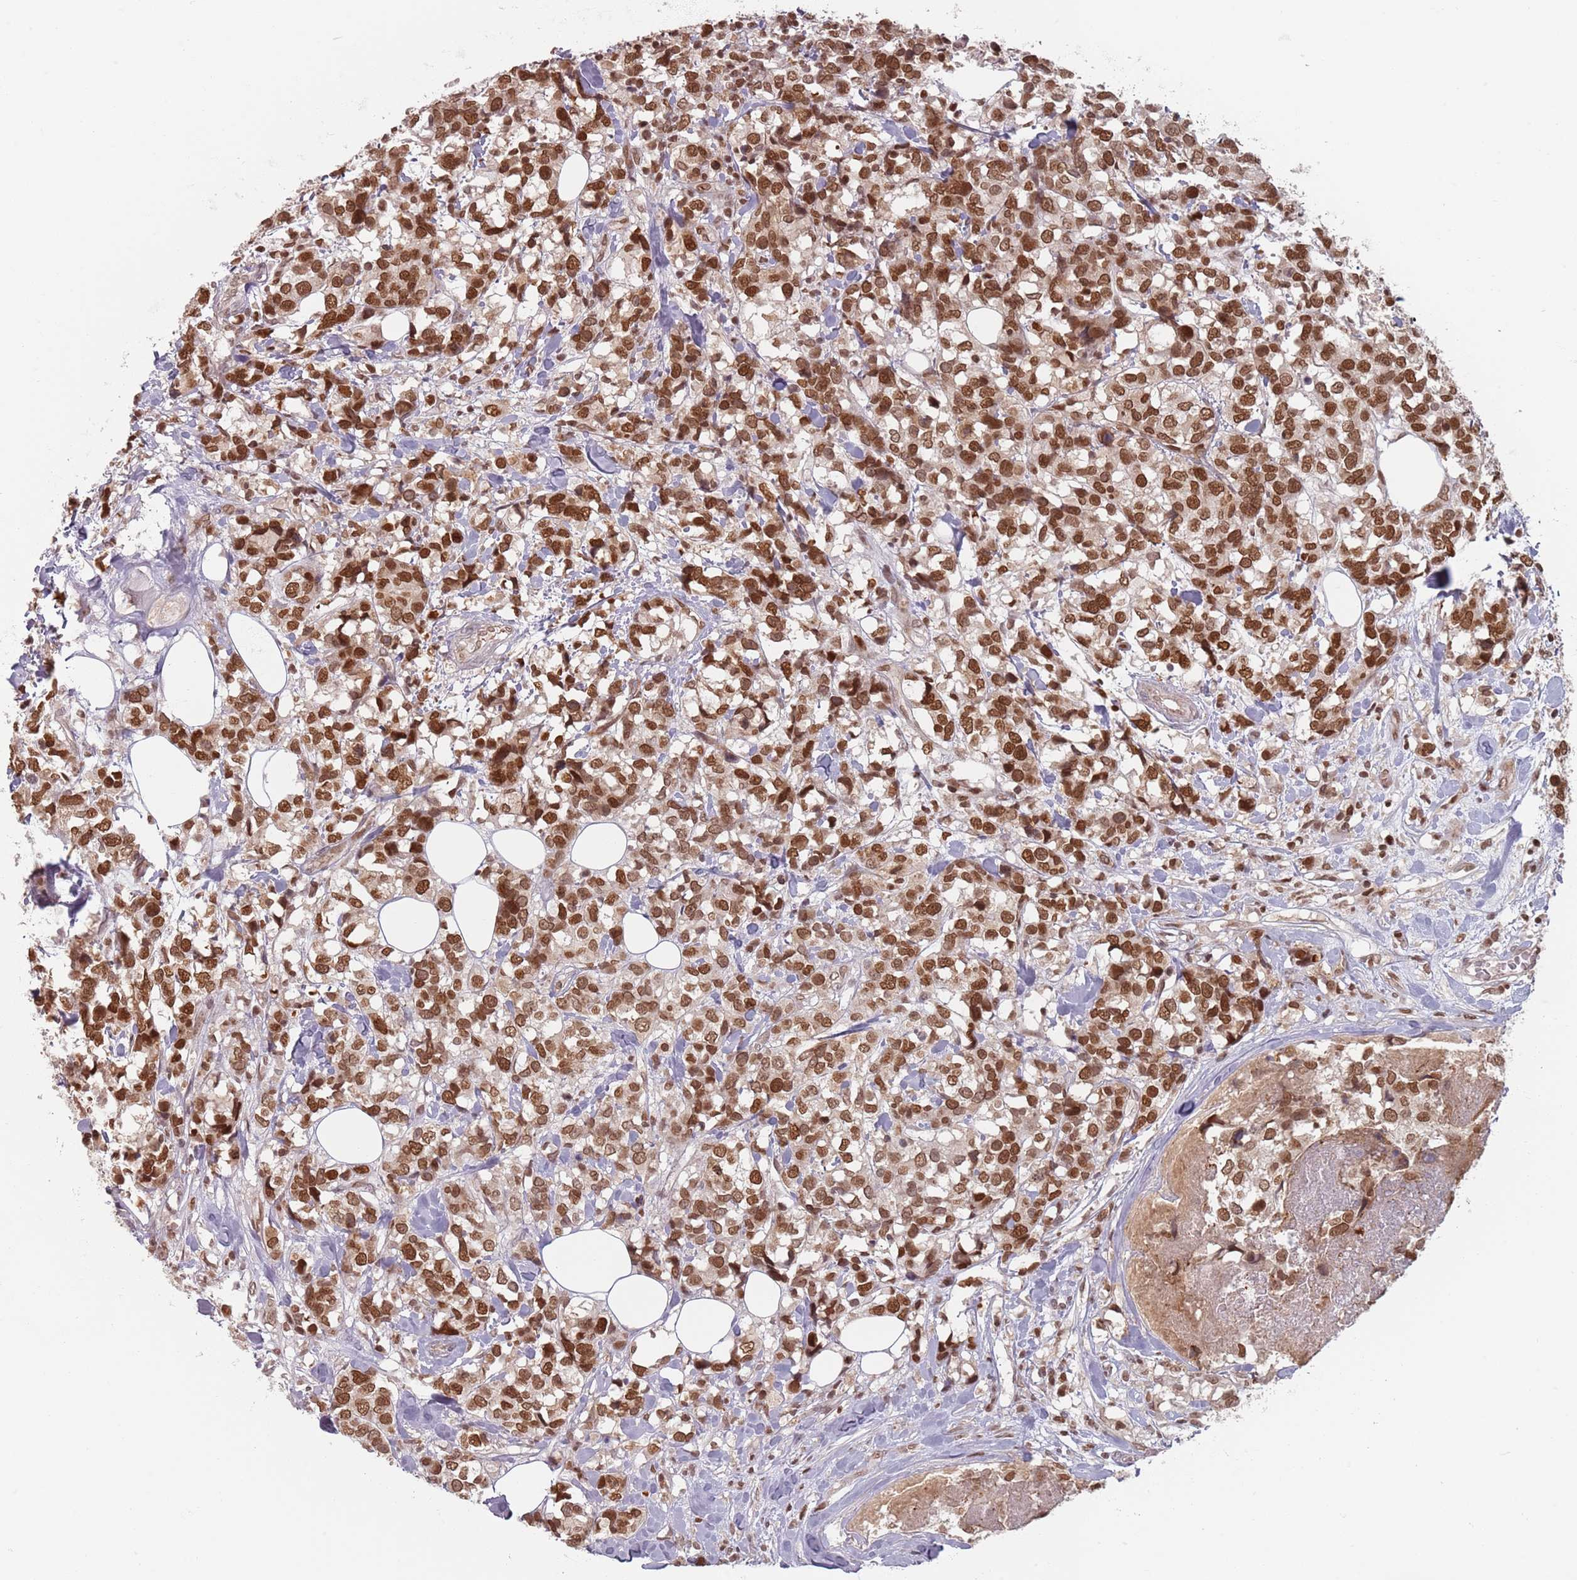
{"staining": {"intensity": "strong", "quantity": ">75%", "location": "nuclear"}, "tissue": "breast cancer", "cell_type": "Tumor cells", "image_type": "cancer", "snomed": [{"axis": "morphology", "description": "Lobular carcinoma"}, {"axis": "topography", "description": "Breast"}], "caption": "An immunohistochemistry micrograph of tumor tissue is shown. Protein staining in brown shows strong nuclear positivity in breast cancer (lobular carcinoma) within tumor cells. The protein of interest is shown in brown color, while the nuclei are stained blue.", "gene": "NUP50", "patient": {"sex": "female", "age": 59}}